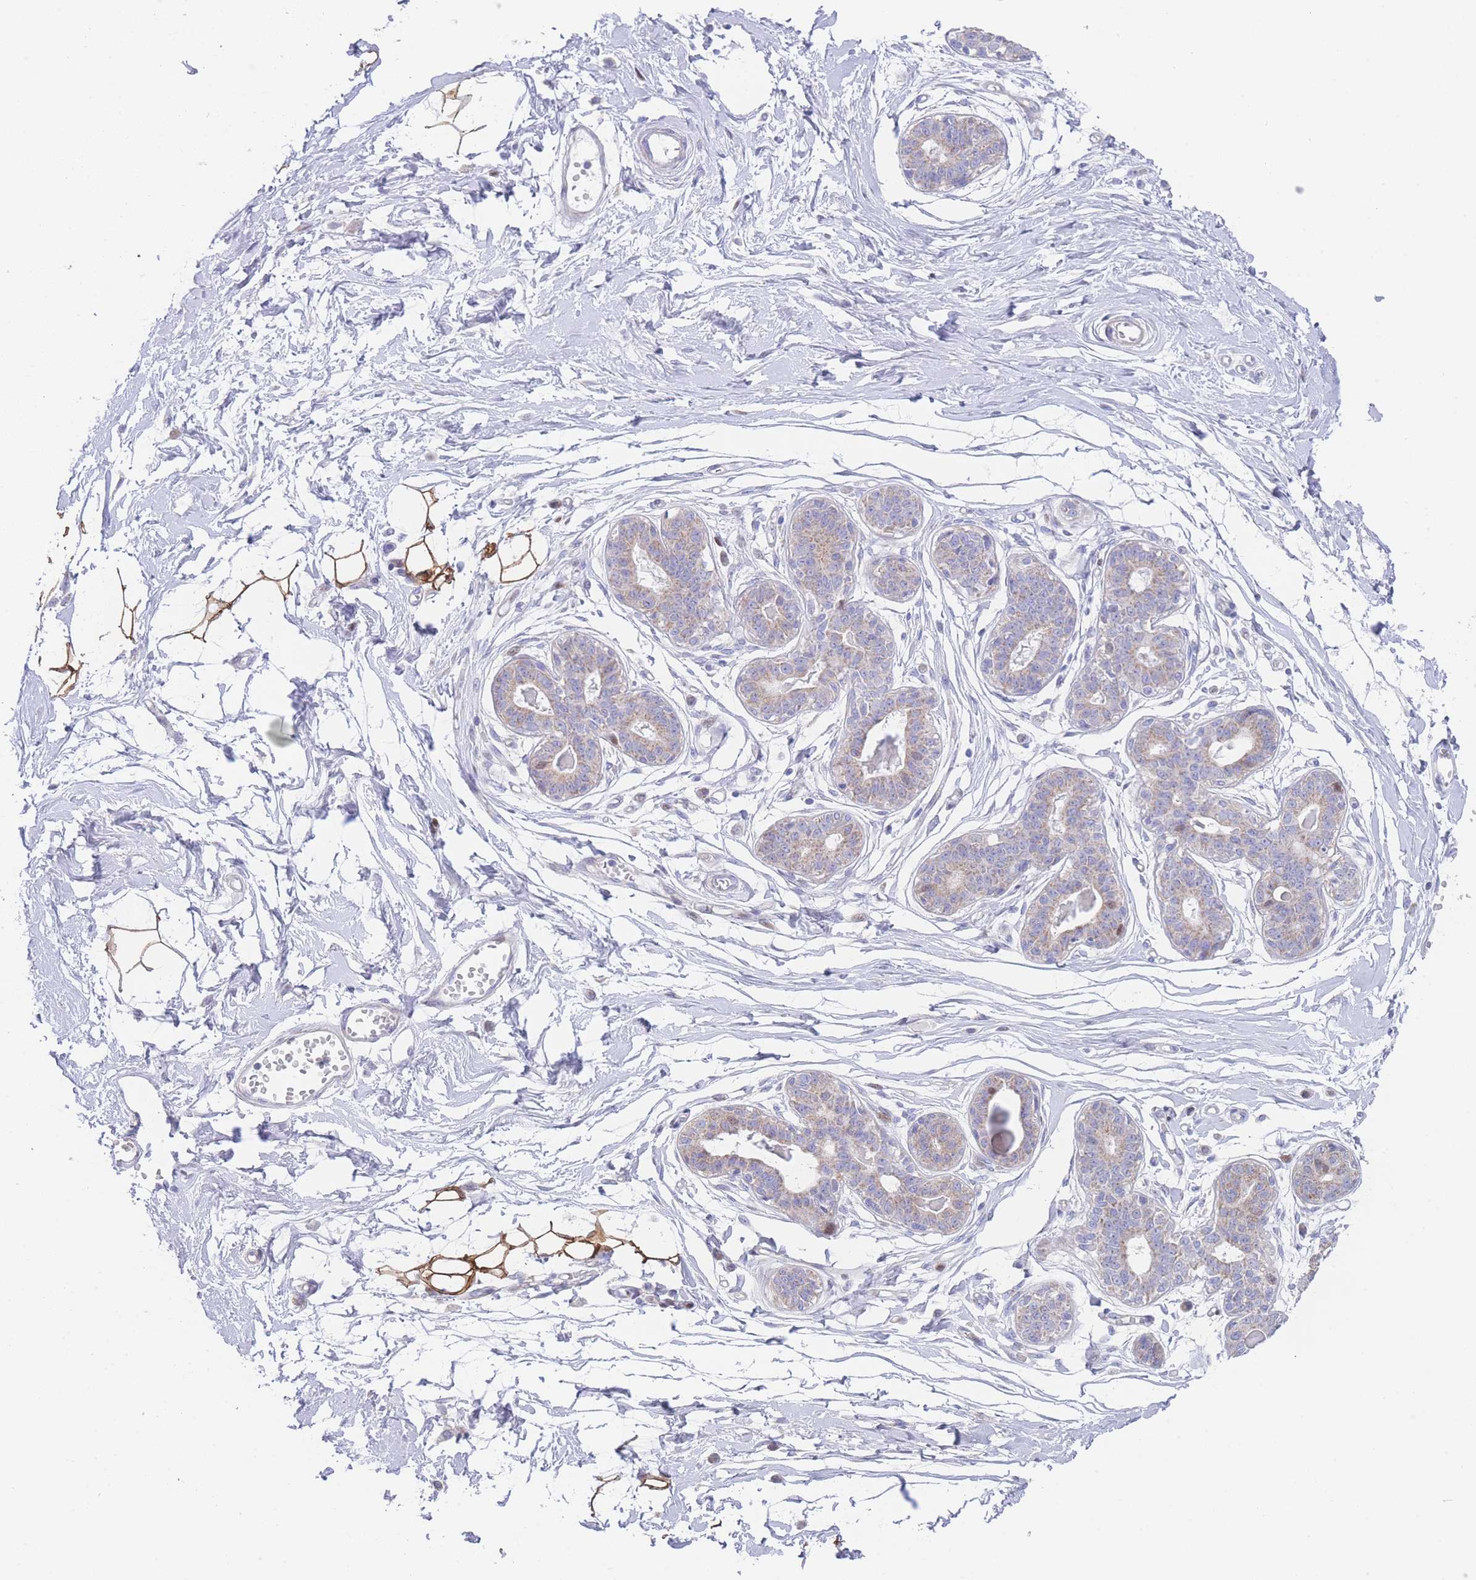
{"staining": {"intensity": "strong", "quantity": ">75%", "location": "cytoplasmic/membranous"}, "tissue": "breast", "cell_type": "Adipocytes", "image_type": "normal", "snomed": [{"axis": "morphology", "description": "Normal tissue, NOS"}, {"axis": "topography", "description": "Breast"}], "caption": "An IHC histopathology image of normal tissue is shown. Protein staining in brown highlights strong cytoplasmic/membranous positivity in breast within adipocytes.", "gene": "GPAM", "patient": {"sex": "female", "age": 45}}